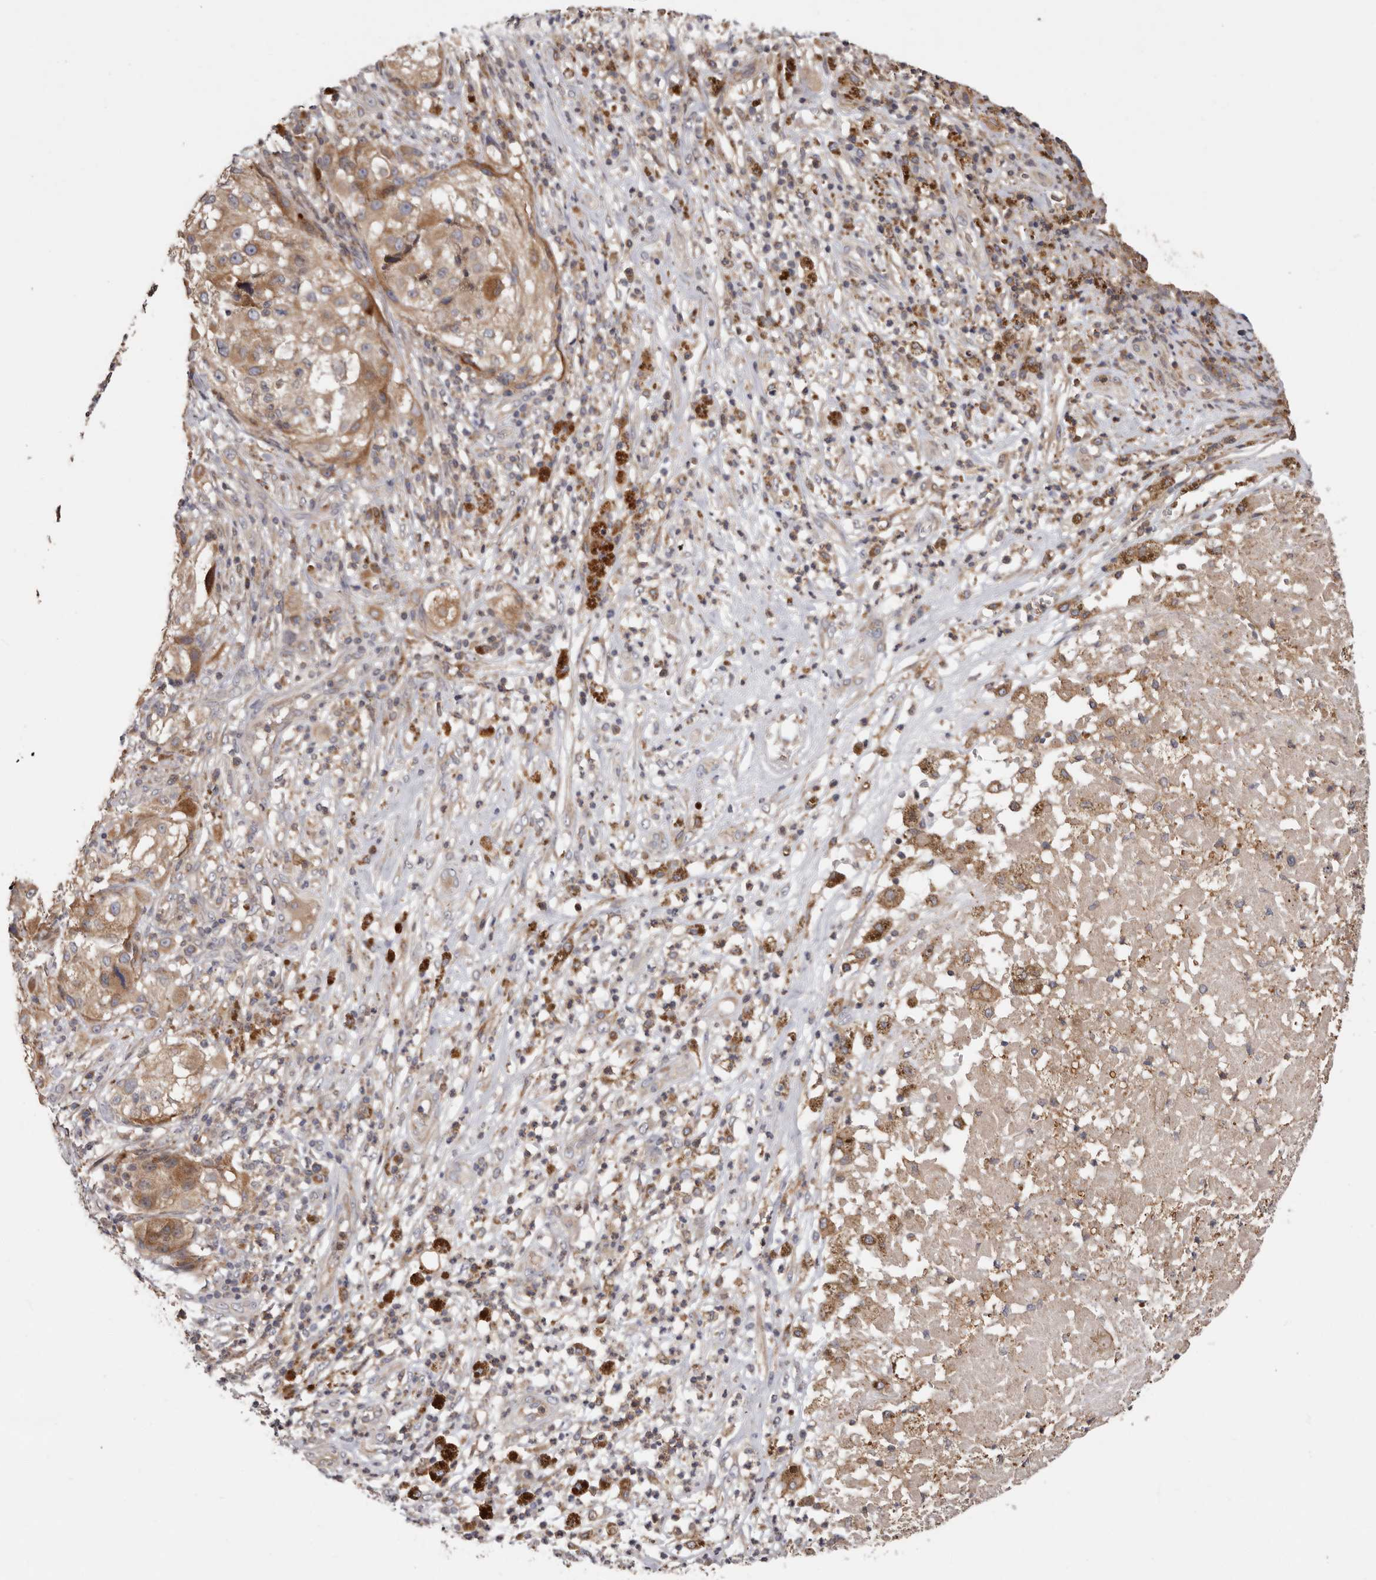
{"staining": {"intensity": "moderate", "quantity": ">75%", "location": "cytoplasmic/membranous"}, "tissue": "melanoma", "cell_type": "Tumor cells", "image_type": "cancer", "snomed": [{"axis": "morphology", "description": "Necrosis, NOS"}, {"axis": "morphology", "description": "Malignant melanoma, NOS"}, {"axis": "topography", "description": "Skin"}], "caption": "Brown immunohistochemical staining in malignant melanoma demonstrates moderate cytoplasmic/membranous expression in about >75% of tumor cells. The protein of interest is shown in brown color, while the nuclei are stained blue.", "gene": "TMUB1", "patient": {"sex": "female", "age": 87}}